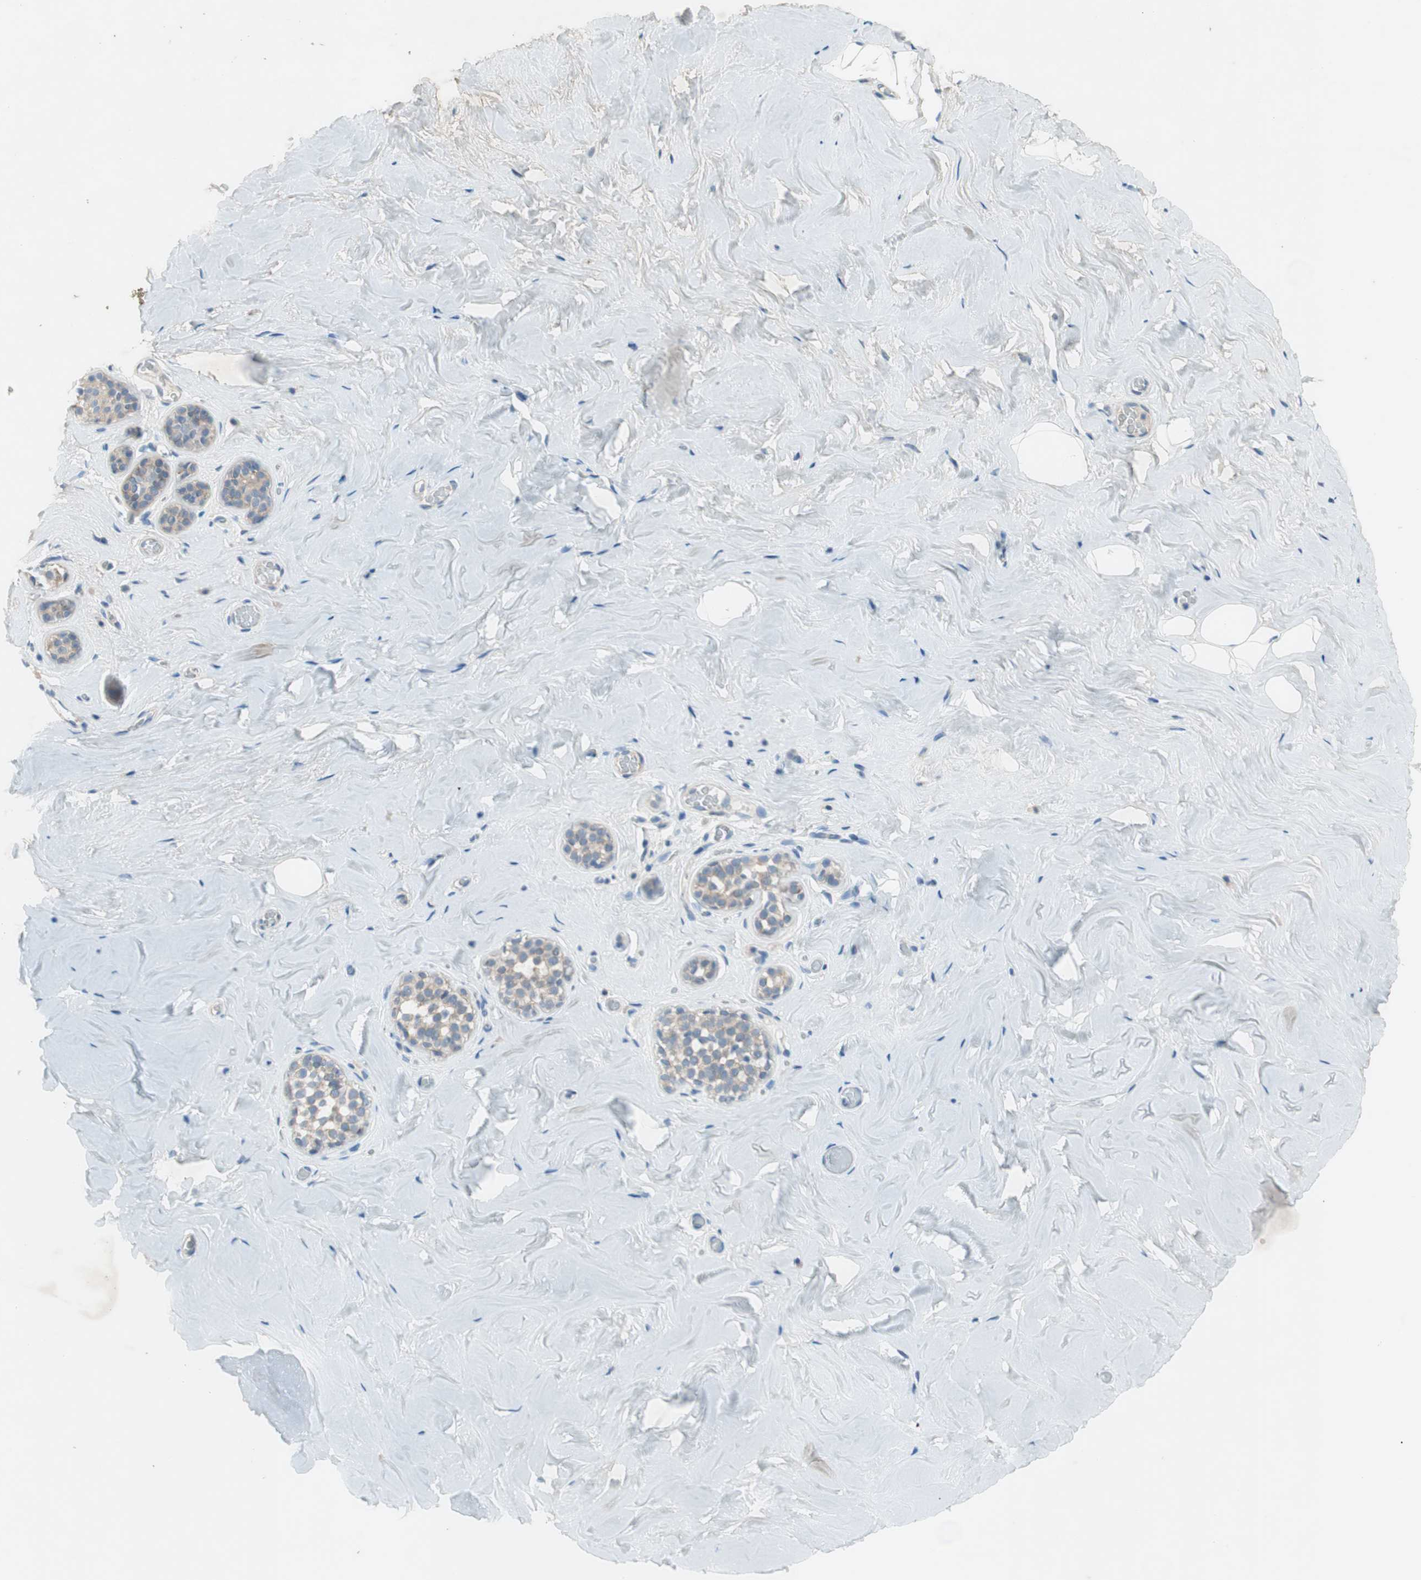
{"staining": {"intensity": "negative", "quantity": "none", "location": "none"}, "tissue": "breast", "cell_type": "Adipocytes", "image_type": "normal", "snomed": [{"axis": "morphology", "description": "Normal tissue, NOS"}, {"axis": "topography", "description": "Breast"}], "caption": "An immunohistochemistry micrograph of unremarkable breast is shown. There is no staining in adipocytes of breast.", "gene": "PRRG4", "patient": {"sex": "female", "age": 75}}